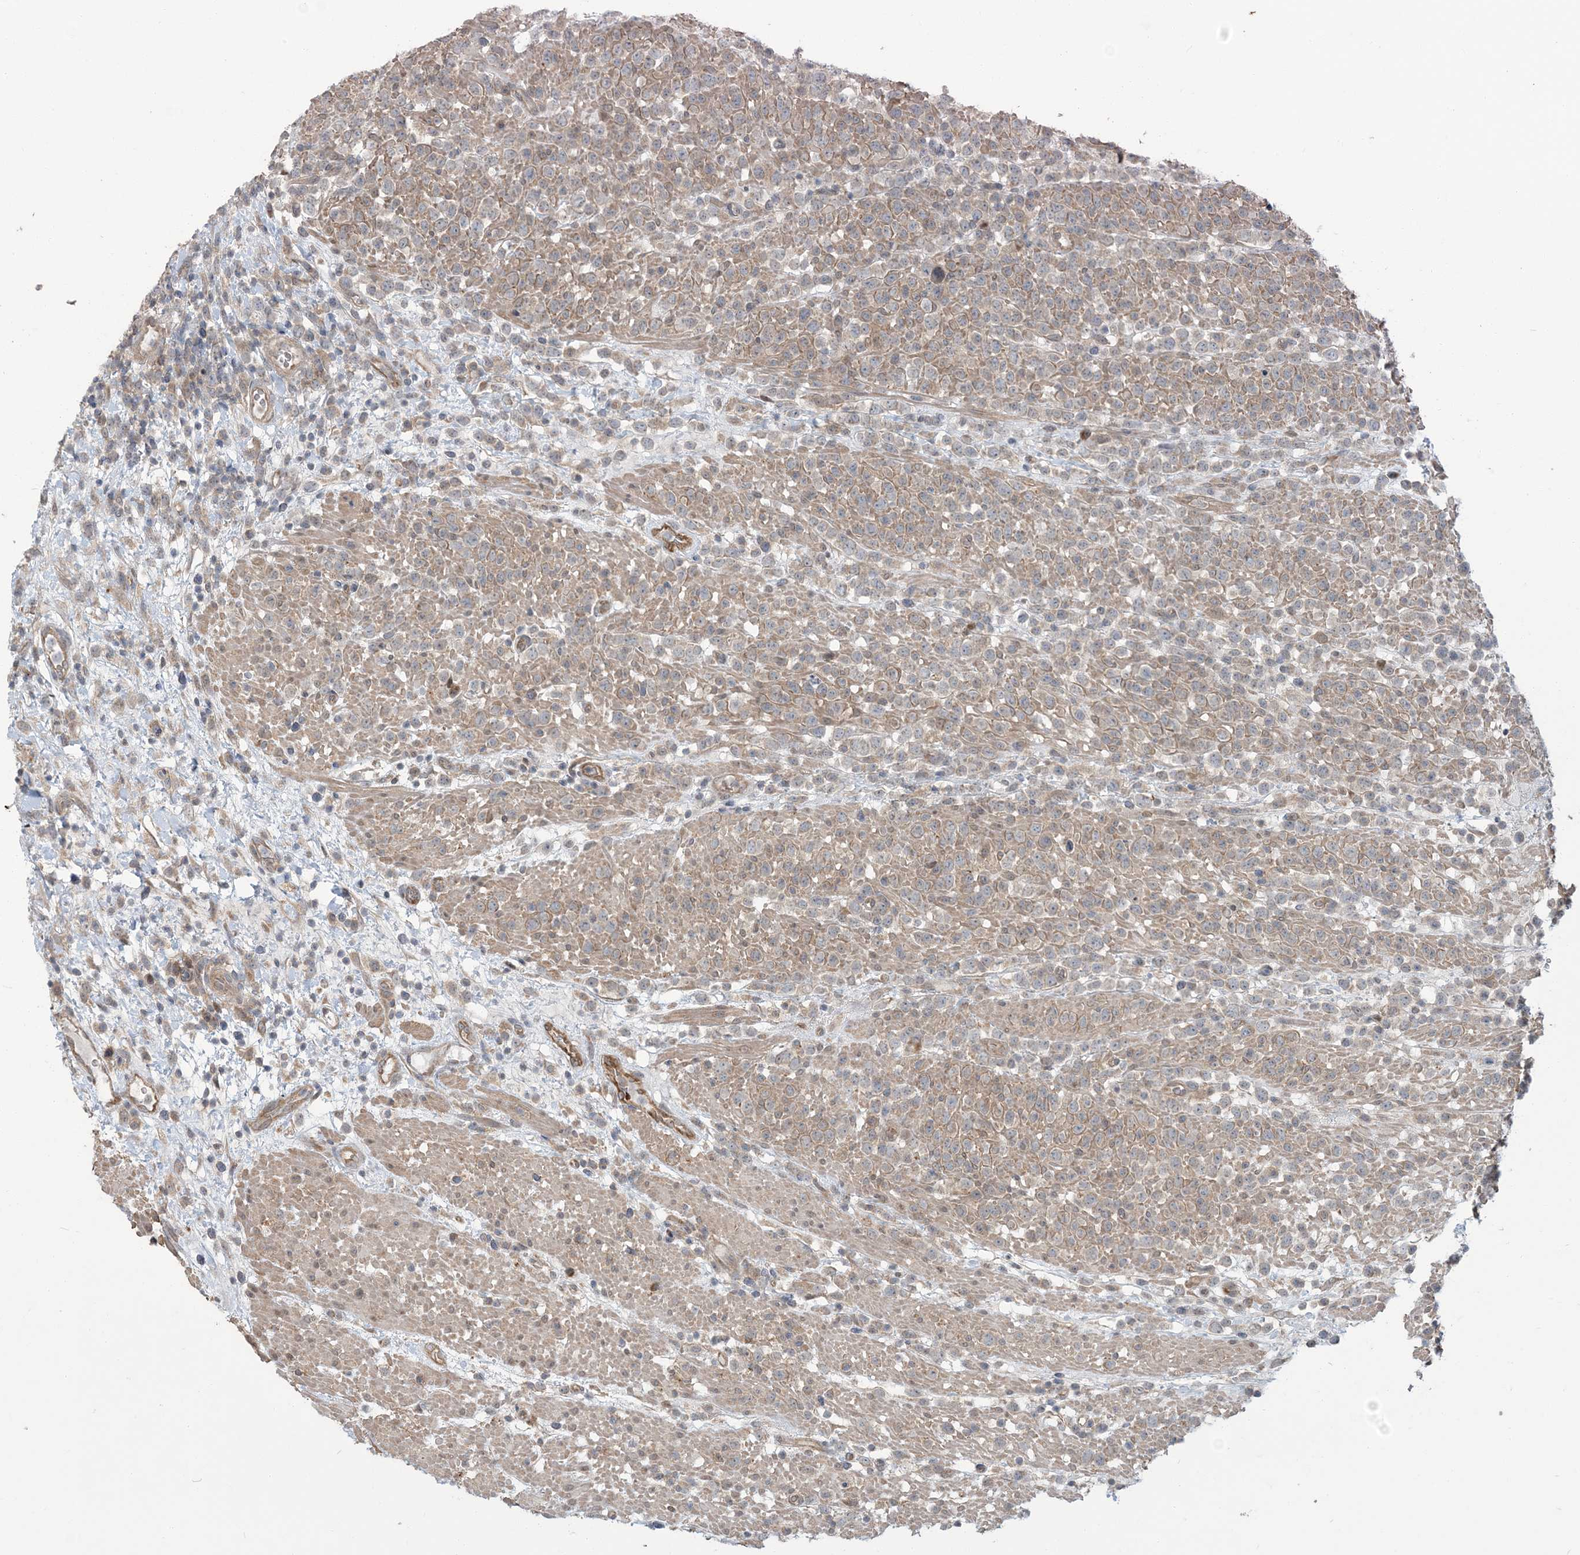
{"staining": {"intensity": "moderate", "quantity": ">75%", "location": "cytoplasmic/membranous"}, "tissue": "lymphoma", "cell_type": "Tumor cells", "image_type": "cancer", "snomed": [{"axis": "morphology", "description": "Malignant lymphoma, non-Hodgkin's type, High grade"}, {"axis": "topography", "description": "Colon"}], "caption": "IHC image of malignant lymphoma, non-Hodgkin's type (high-grade) stained for a protein (brown), which shows medium levels of moderate cytoplasmic/membranous positivity in about >75% of tumor cells.", "gene": "ERI2", "patient": {"sex": "female", "age": 53}}